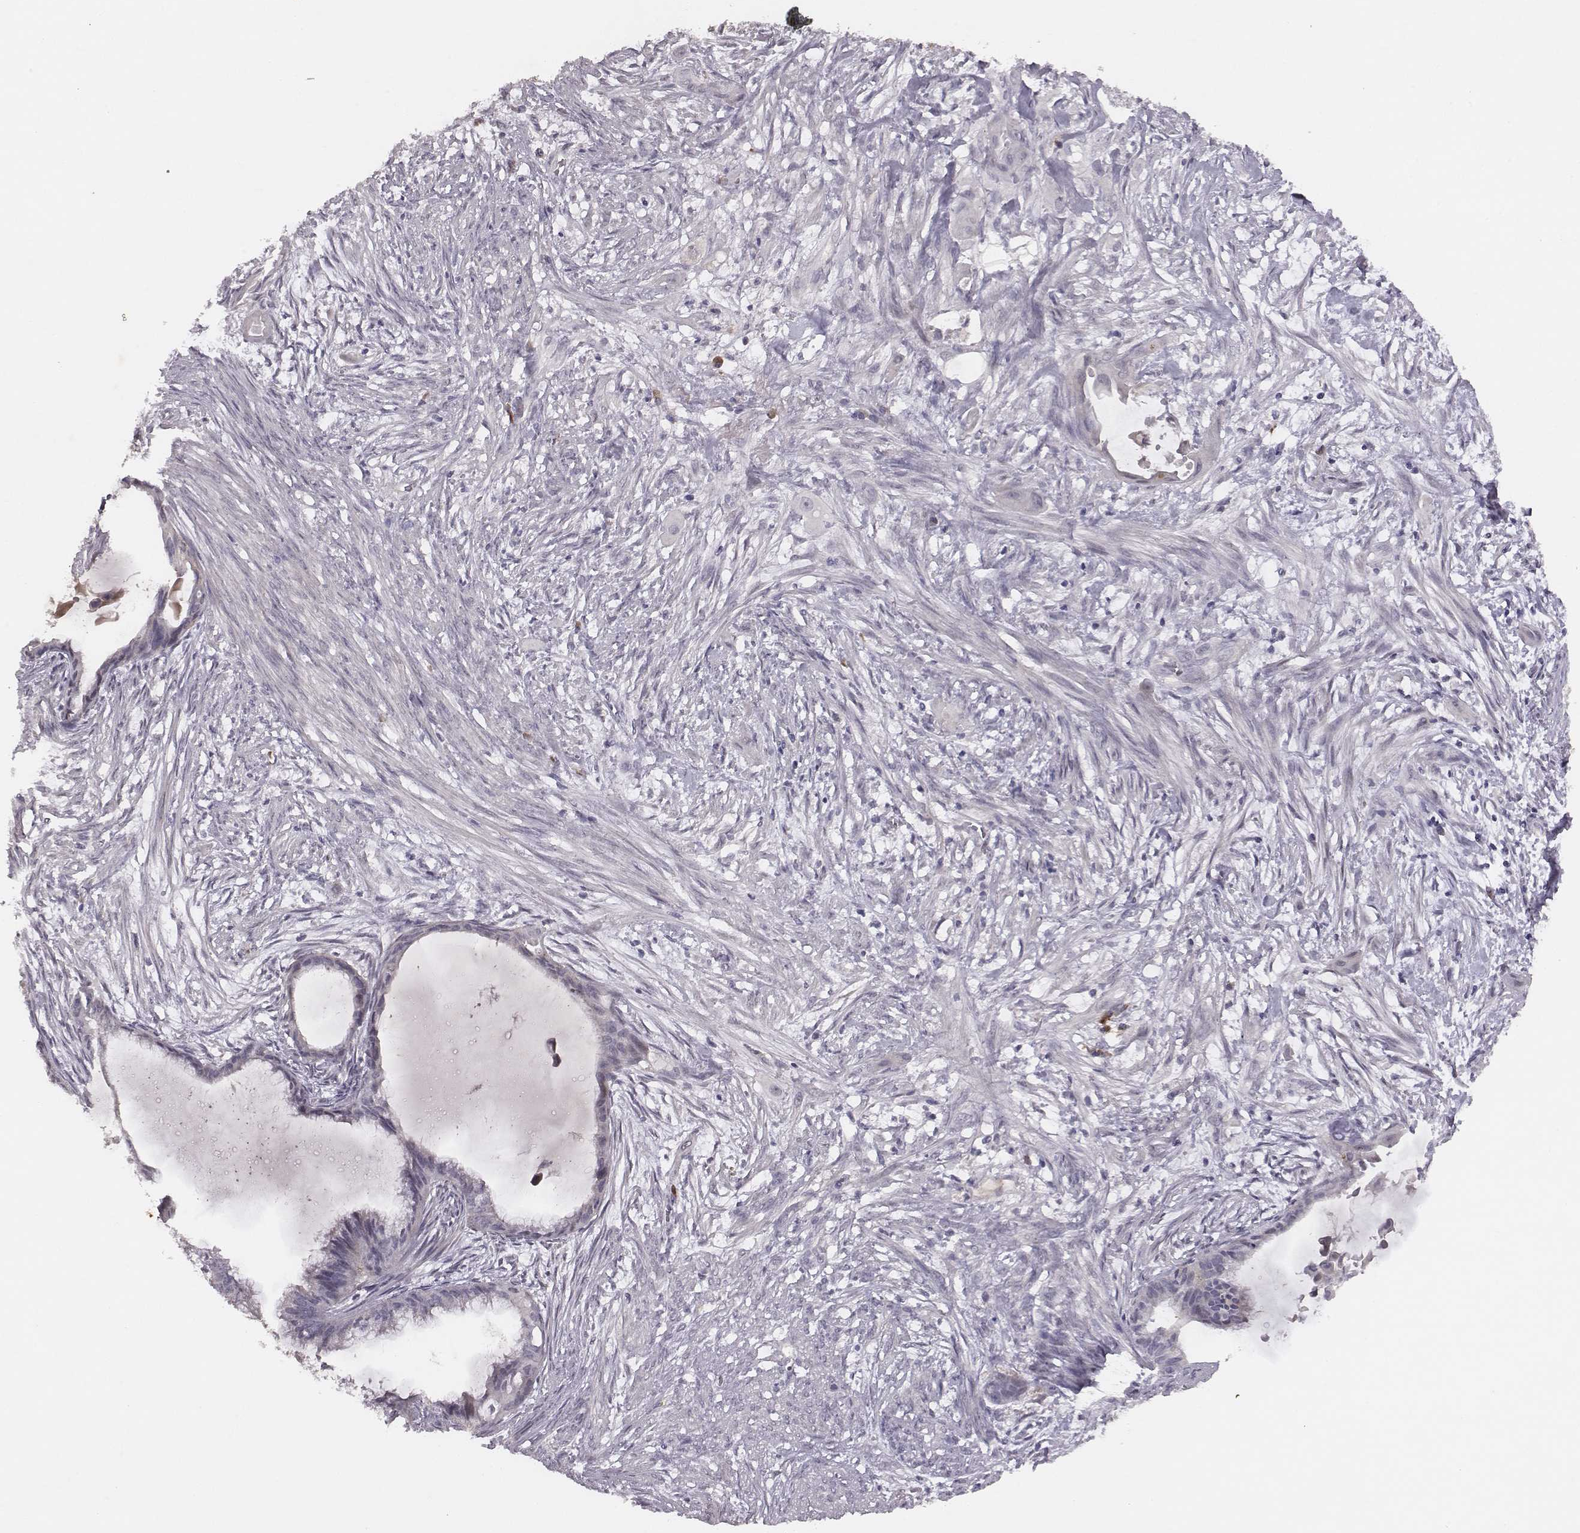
{"staining": {"intensity": "negative", "quantity": "none", "location": "none"}, "tissue": "endometrial cancer", "cell_type": "Tumor cells", "image_type": "cancer", "snomed": [{"axis": "morphology", "description": "Adenocarcinoma, NOS"}, {"axis": "topography", "description": "Endometrium"}], "caption": "Immunohistochemical staining of endometrial cancer (adenocarcinoma) demonstrates no significant expression in tumor cells.", "gene": "SLC22A6", "patient": {"sex": "female", "age": 86}}